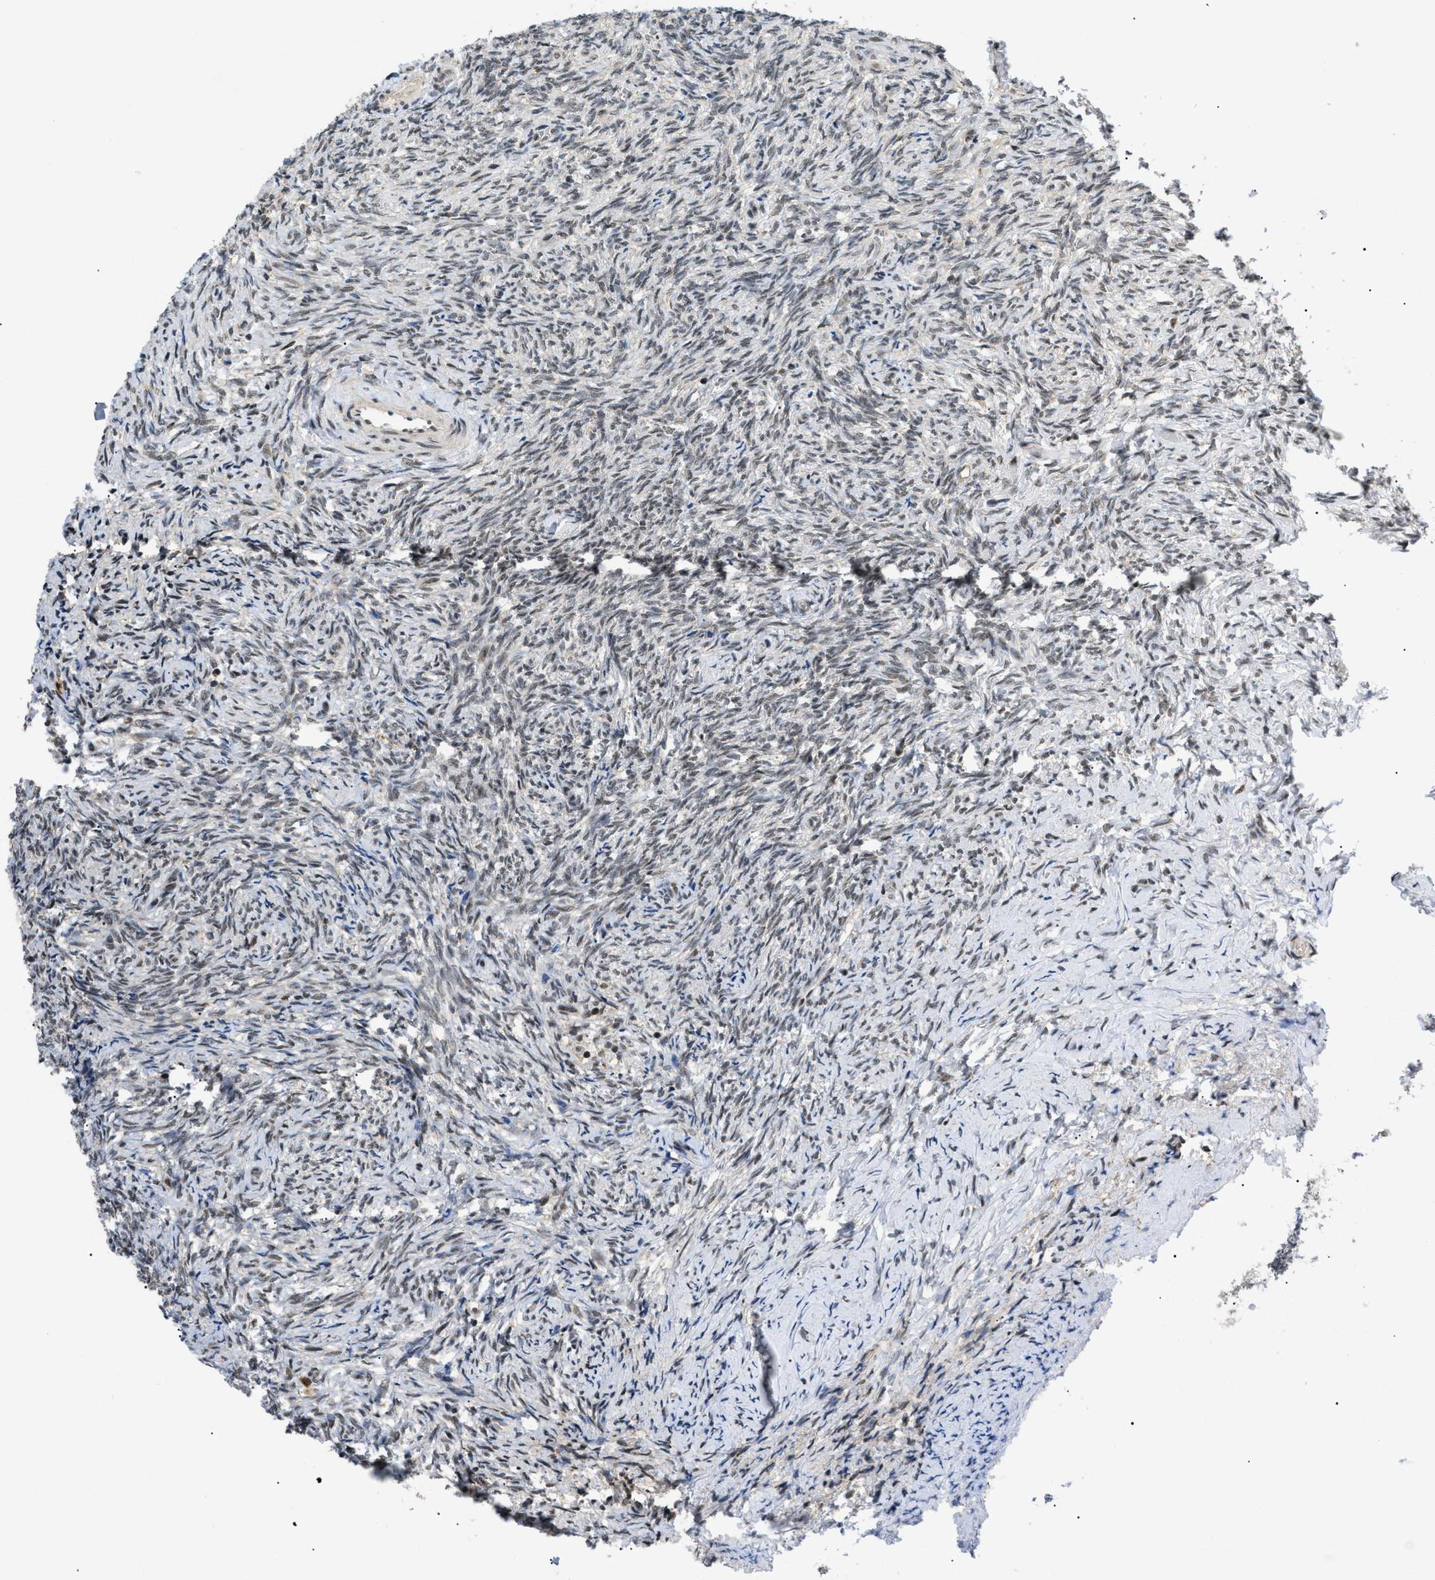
{"staining": {"intensity": "weak", "quantity": ">75%", "location": "cytoplasmic/membranous"}, "tissue": "ovary", "cell_type": "Follicle cells", "image_type": "normal", "snomed": [{"axis": "morphology", "description": "Normal tissue, NOS"}, {"axis": "topography", "description": "Ovary"}], "caption": "Protein expression analysis of normal ovary displays weak cytoplasmic/membranous positivity in about >75% of follicle cells. The staining was performed using DAB, with brown indicating positive protein expression. Nuclei are stained blue with hematoxylin.", "gene": "ZBTB11", "patient": {"sex": "female", "age": 41}}